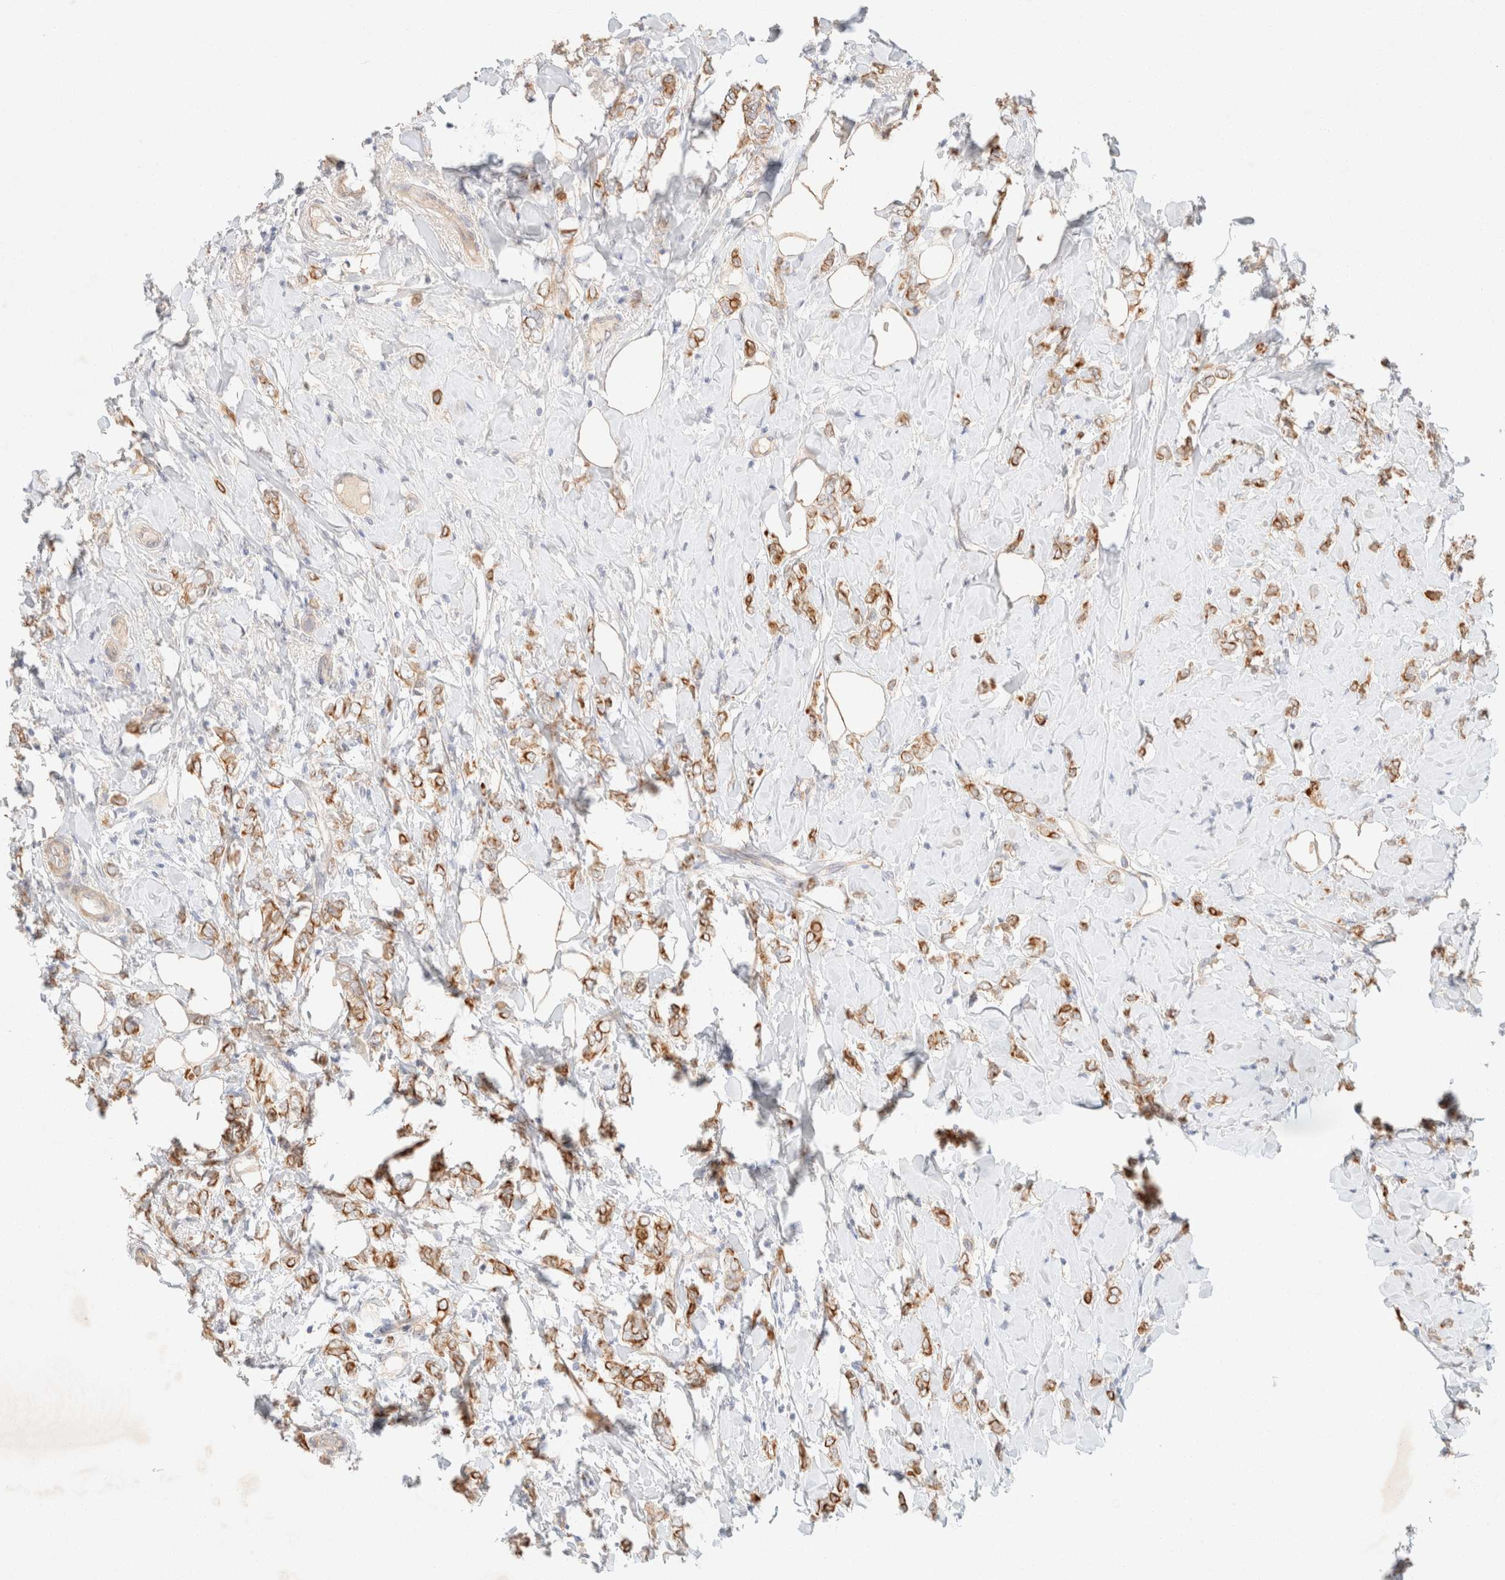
{"staining": {"intensity": "moderate", "quantity": ">75%", "location": "cytoplasmic/membranous"}, "tissue": "breast cancer", "cell_type": "Tumor cells", "image_type": "cancer", "snomed": [{"axis": "morphology", "description": "Normal tissue, NOS"}, {"axis": "morphology", "description": "Lobular carcinoma"}, {"axis": "topography", "description": "Breast"}], "caption": "Breast cancer (lobular carcinoma) stained with a brown dye shows moderate cytoplasmic/membranous positive positivity in approximately >75% of tumor cells.", "gene": "CSNK1E", "patient": {"sex": "female", "age": 47}}